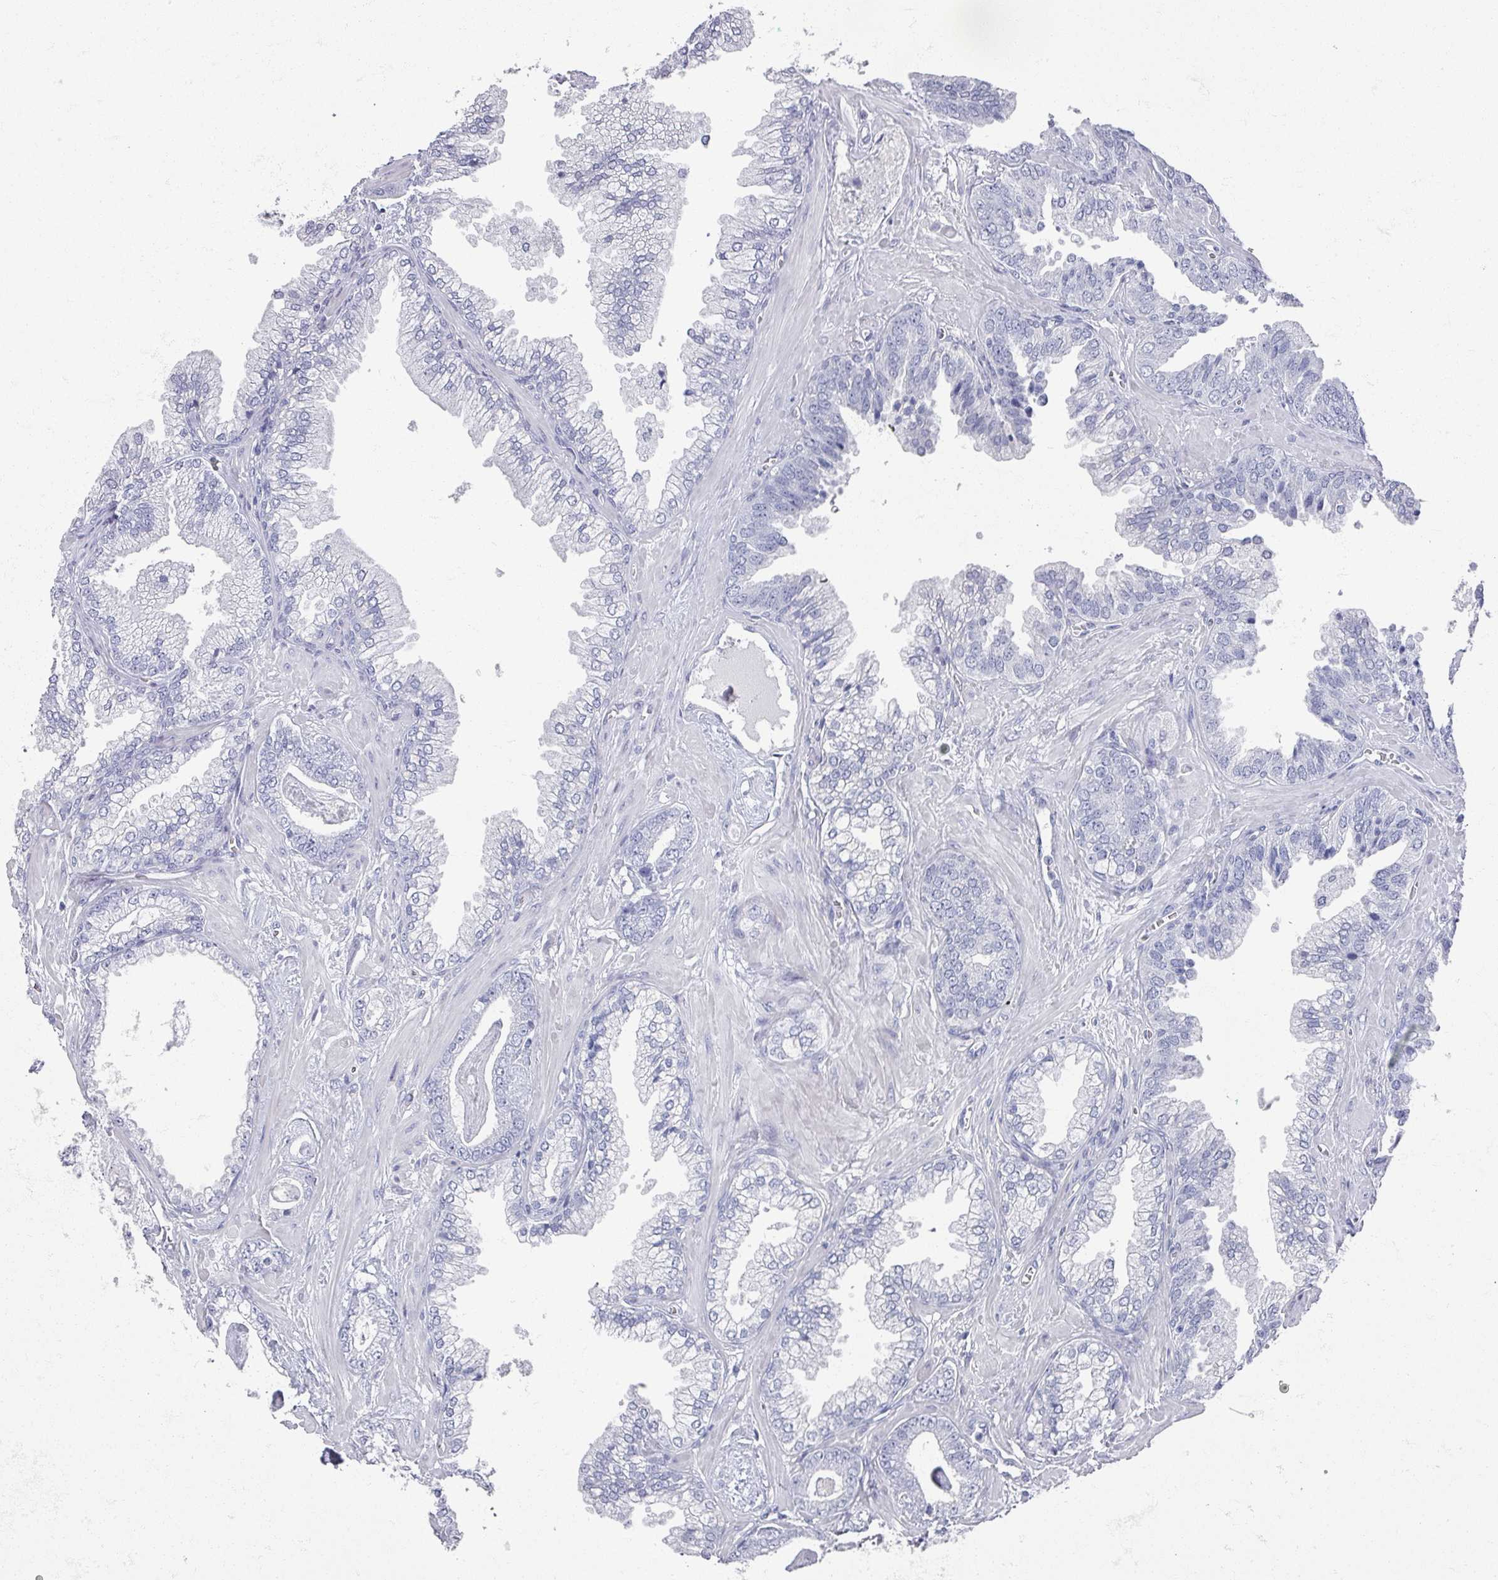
{"staining": {"intensity": "negative", "quantity": "none", "location": "none"}, "tissue": "prostate cancer", "cell_type": "Tumor cells", "image_type": "cancer", "snomed": [{"axis": "morphology", "description": "Adenocarcinoma, Low grade"}, {"axis": "topography", "description": "Prostate"}], "caption": "This histopathology image is of low-grade adenocarcinoma (prostate) stained with immunohistochemistry (IHC) to label a protein in brown with the nuclei are counter-stained blue. There is no expression in tumor cells. Brightfield microscopy of immunohistochemistry stained with DAB (brown) and hematoxylin (blue), captured at high magnification.", "gene": "OMG", "patient": {"sex": "male", "age": 60}}